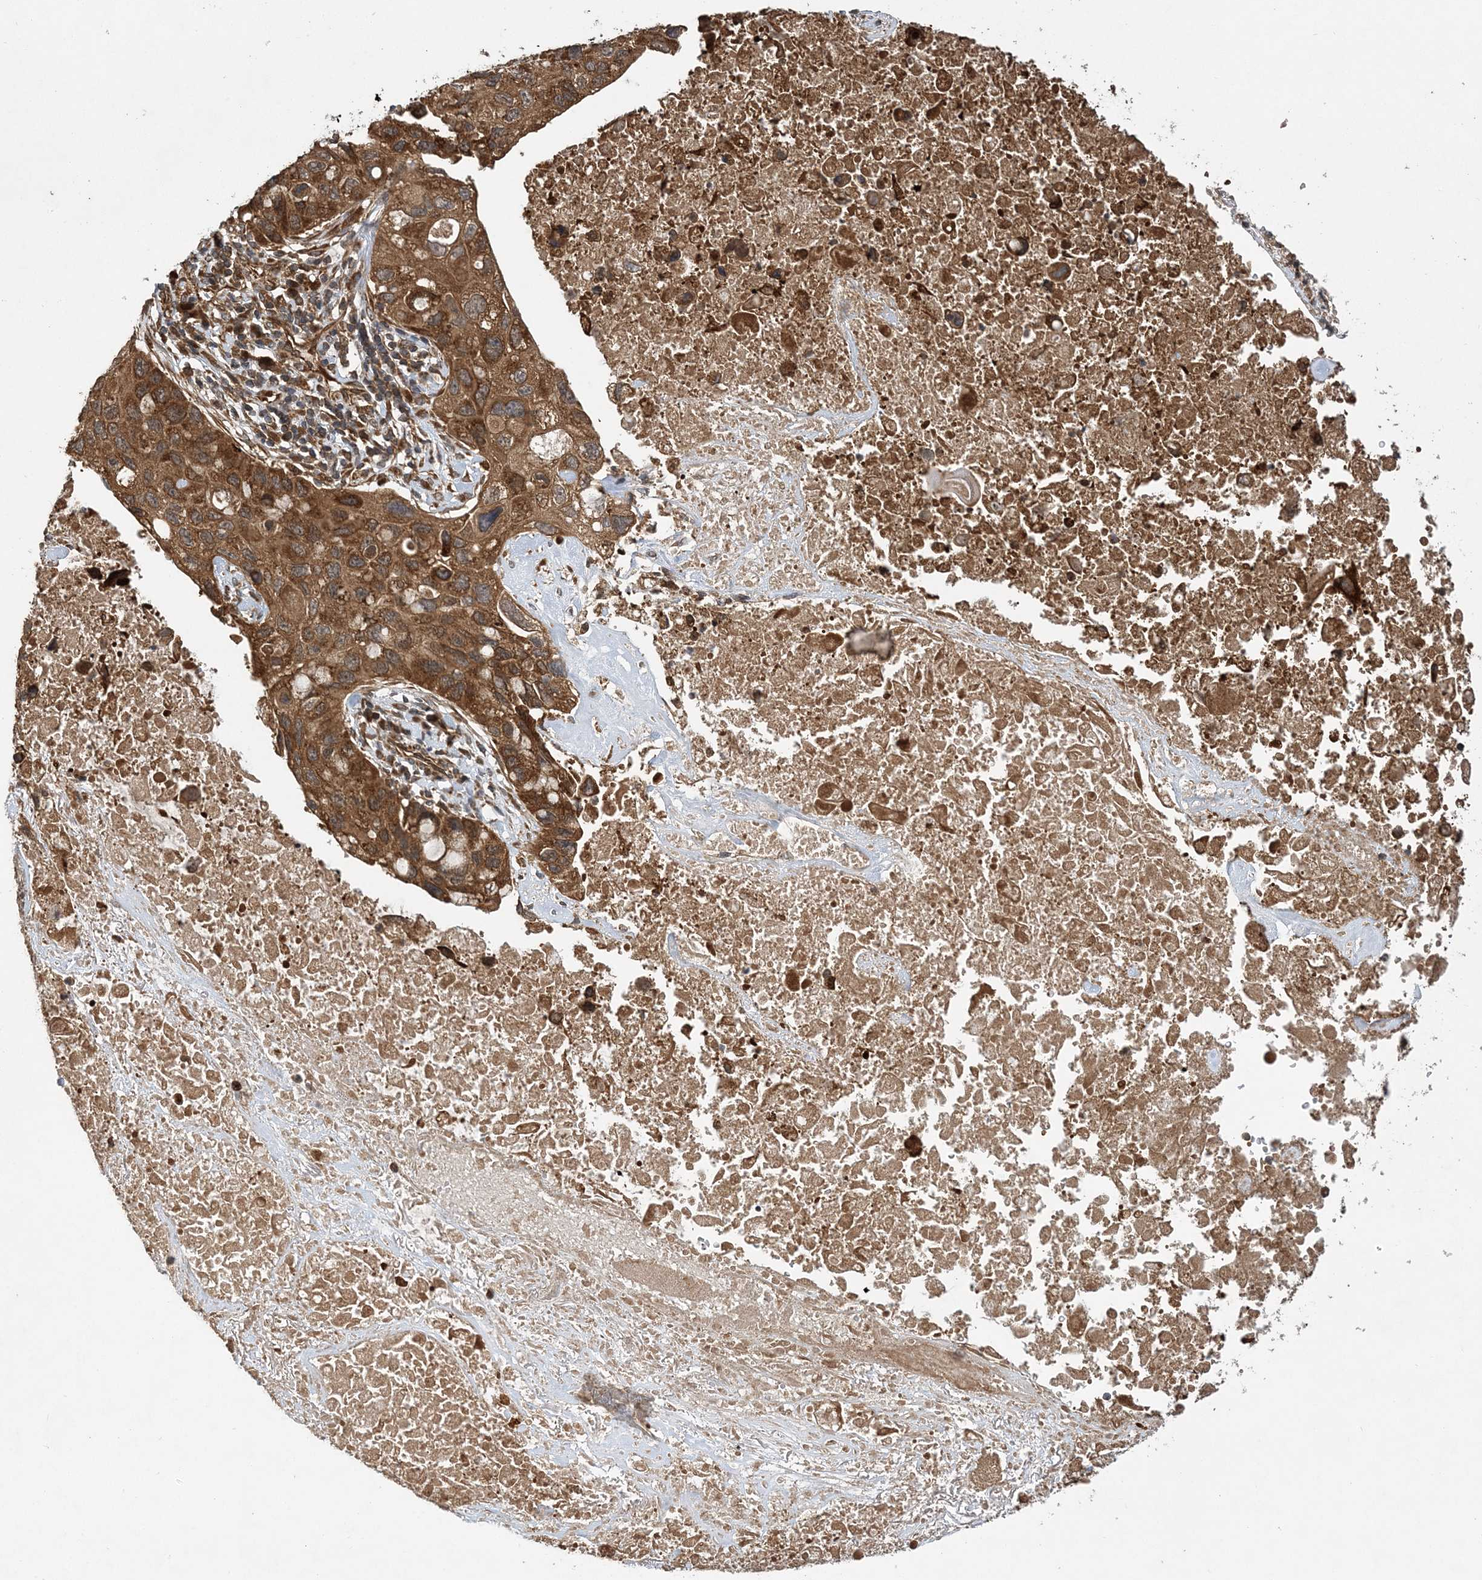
{"staining": {"intensity": "moderate", "quantity": ">75%", "location": "cytoplasmic/membranous"}, "tissue": "lung cancer", "cell_type": "Tumor cells", "image_type": "cancer", "snomed": [{"axis": "morphology", "description": "Squamous cell carcinoma, NOS"}, {"axis": "topography", "description": "Lung"}], "caption": "Human lung cancer (squamous cell carcinoma) stained for a protein (brown) shows moderate cytoplasmic/membranous positive staining in about >75% of tumor cells.", "gene": "ATG3", "patient": {"sex": "female", "age": 73}}